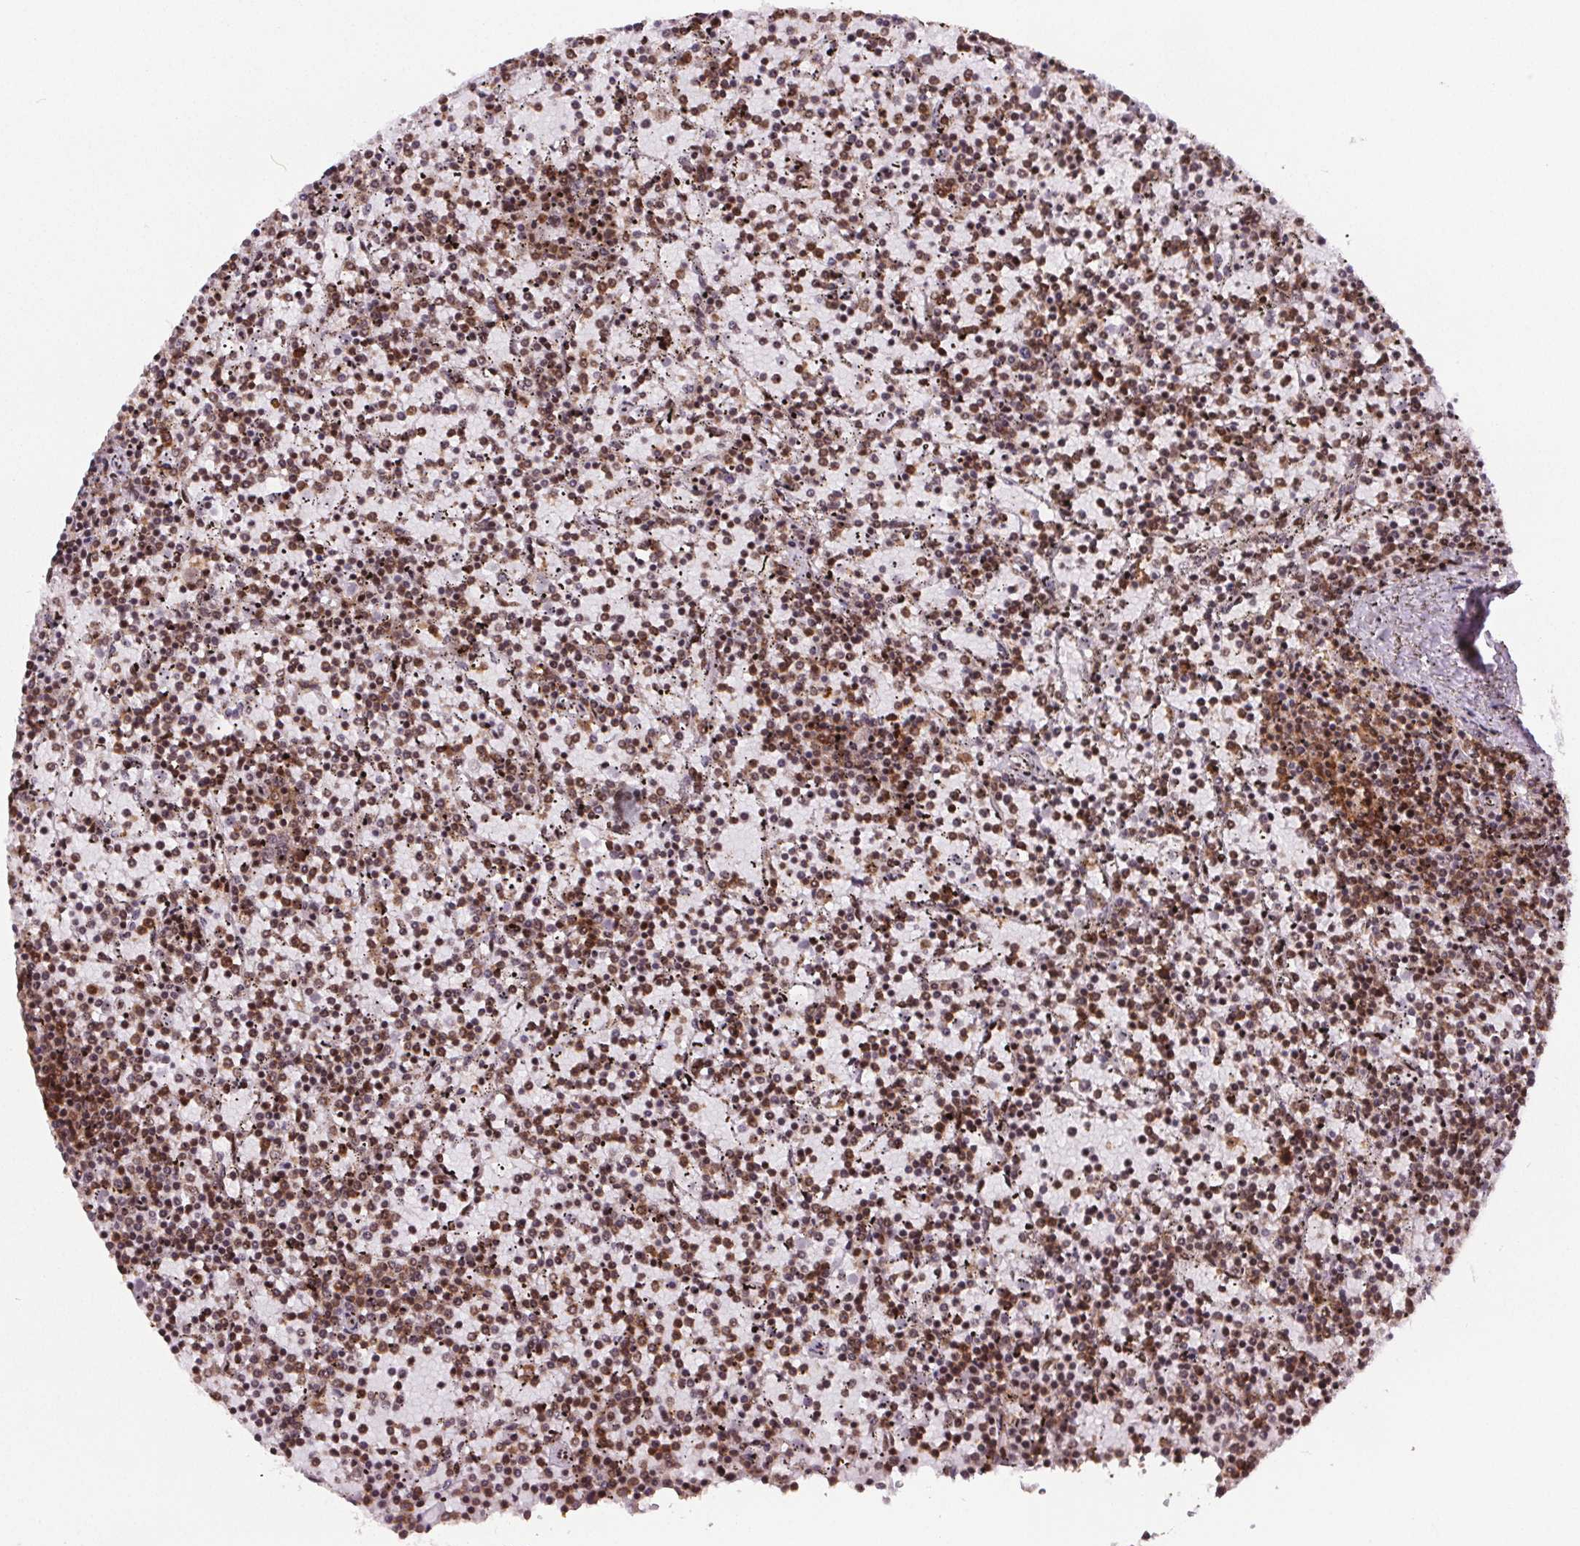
{"staining": {"intensity": "strong", "quantity": "25%-75%", "location": "cytoplasmic/membranous,nuclear"}, "tissue": "lymphoma", "cell_type": "Tumor cells", "image_type": "cancer", "snomed": [{"axis": "morphology", "description": "Malignant lymphoma, non-Hodgkin's type, Low grade"}, {"axis": "topography", "description": "Spleen"}], "caption": "A micrograph of human malignant lymphoma, non-Hodgkin's type (low-grade) stained for a protein reveals strong cytoplasmic/membranous and nuclear brown staining in tumor cells.", "gene": "SNRNP35", "patient": {"sex": "female", "age": 77}}